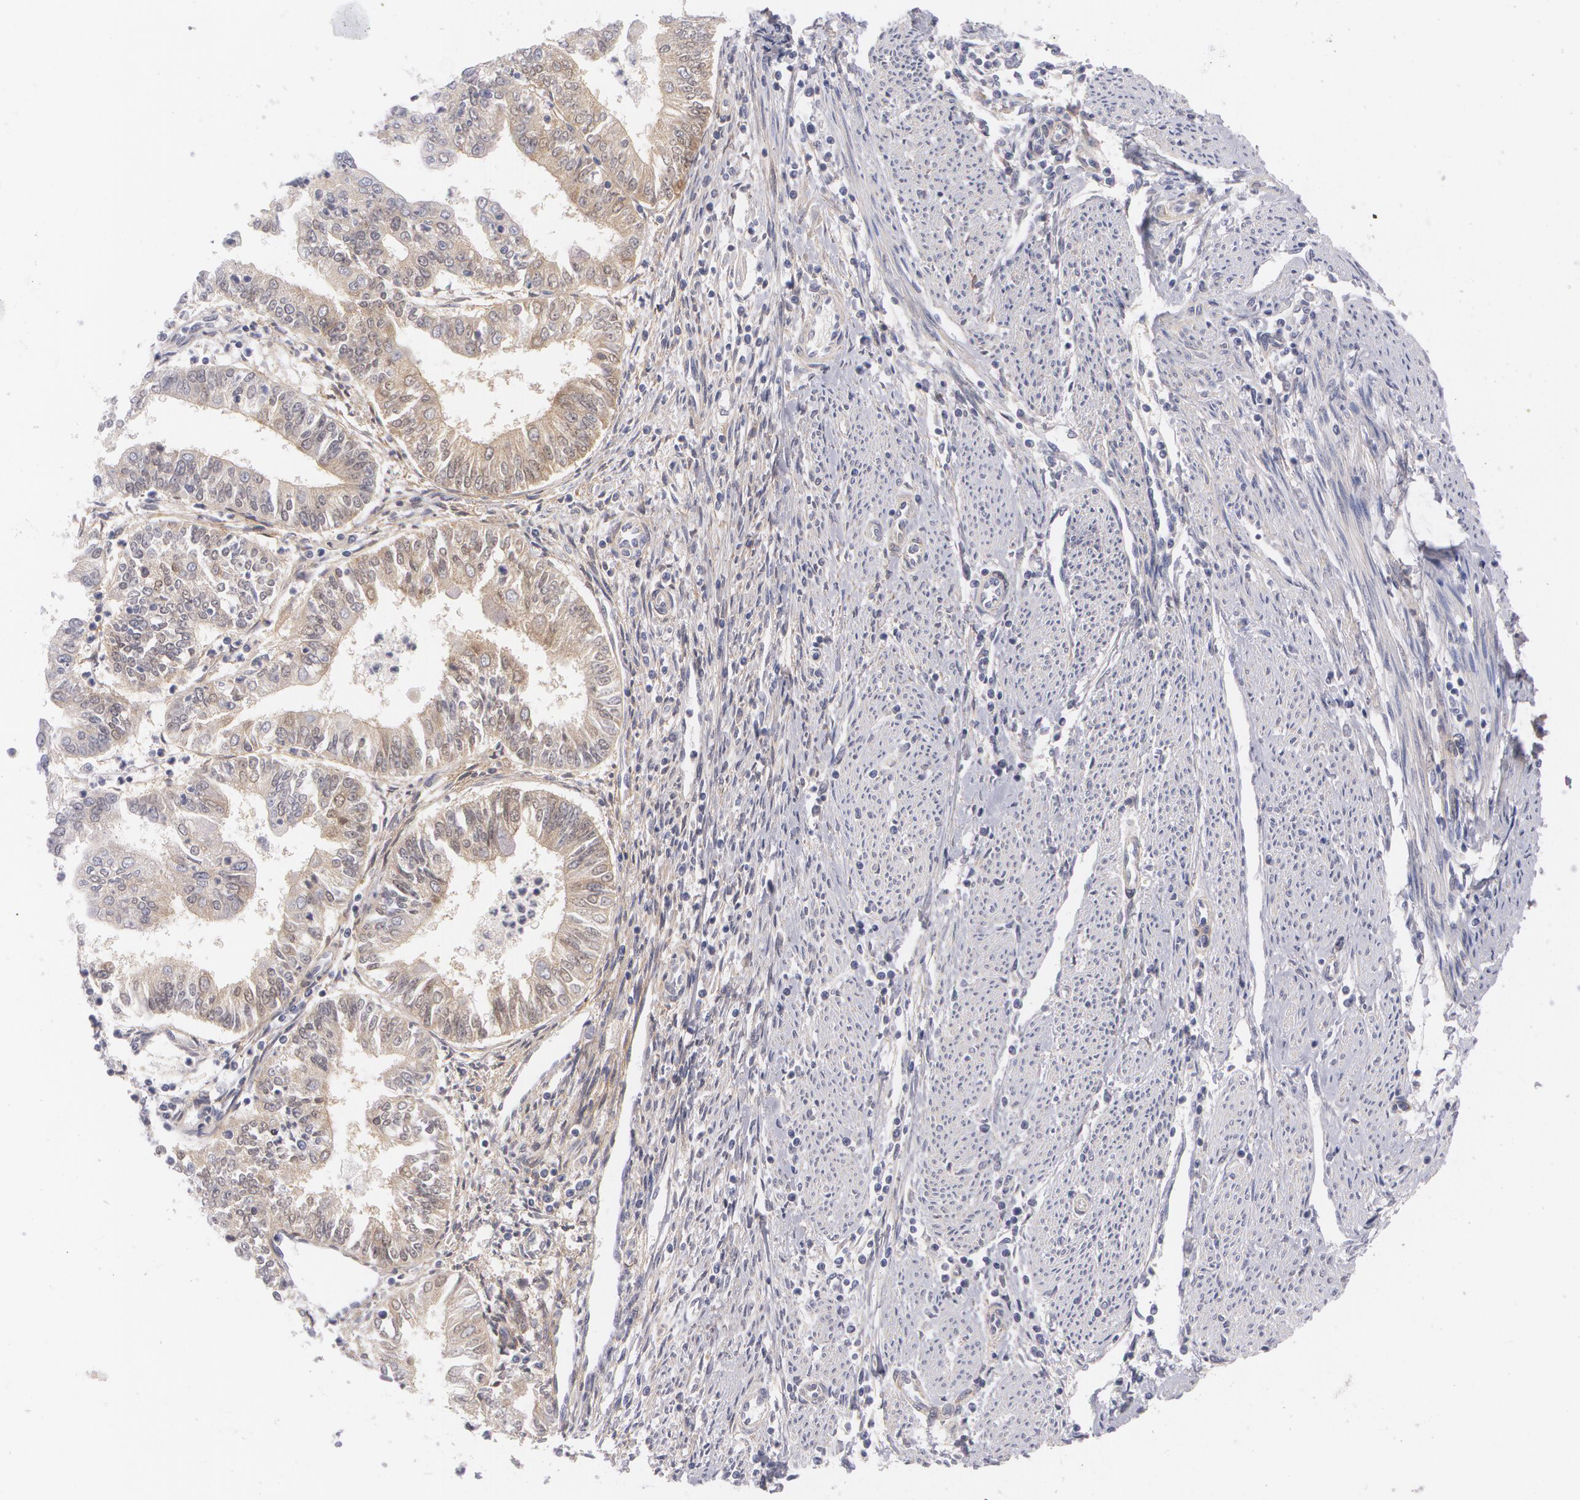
{"staining": {"intensity": "weak", "quantity": ">75%", "location": "cytoplasmic/membranous"}, "tissue": "endometrial cancer", "cell_type": "Tumor cells", "image_type": "cancer", "snomed": [{"axis": "morphology", "description": "Adenocarcinoma, NOS"}, {"axis": "topography", "description": "Endometrium"}], "caption": "Immunohistochemistry photomicrograph of neoplastic tissue: human endometrial cancer stained using IHC shows low levels of weak protein expression localized specifically in the cytoplasmic/membranous of tumor cells, appearing as a cytoplasmic/membranous brown color.", "gene": "CASK", "patient": {"sex": "female", "age": 75}}